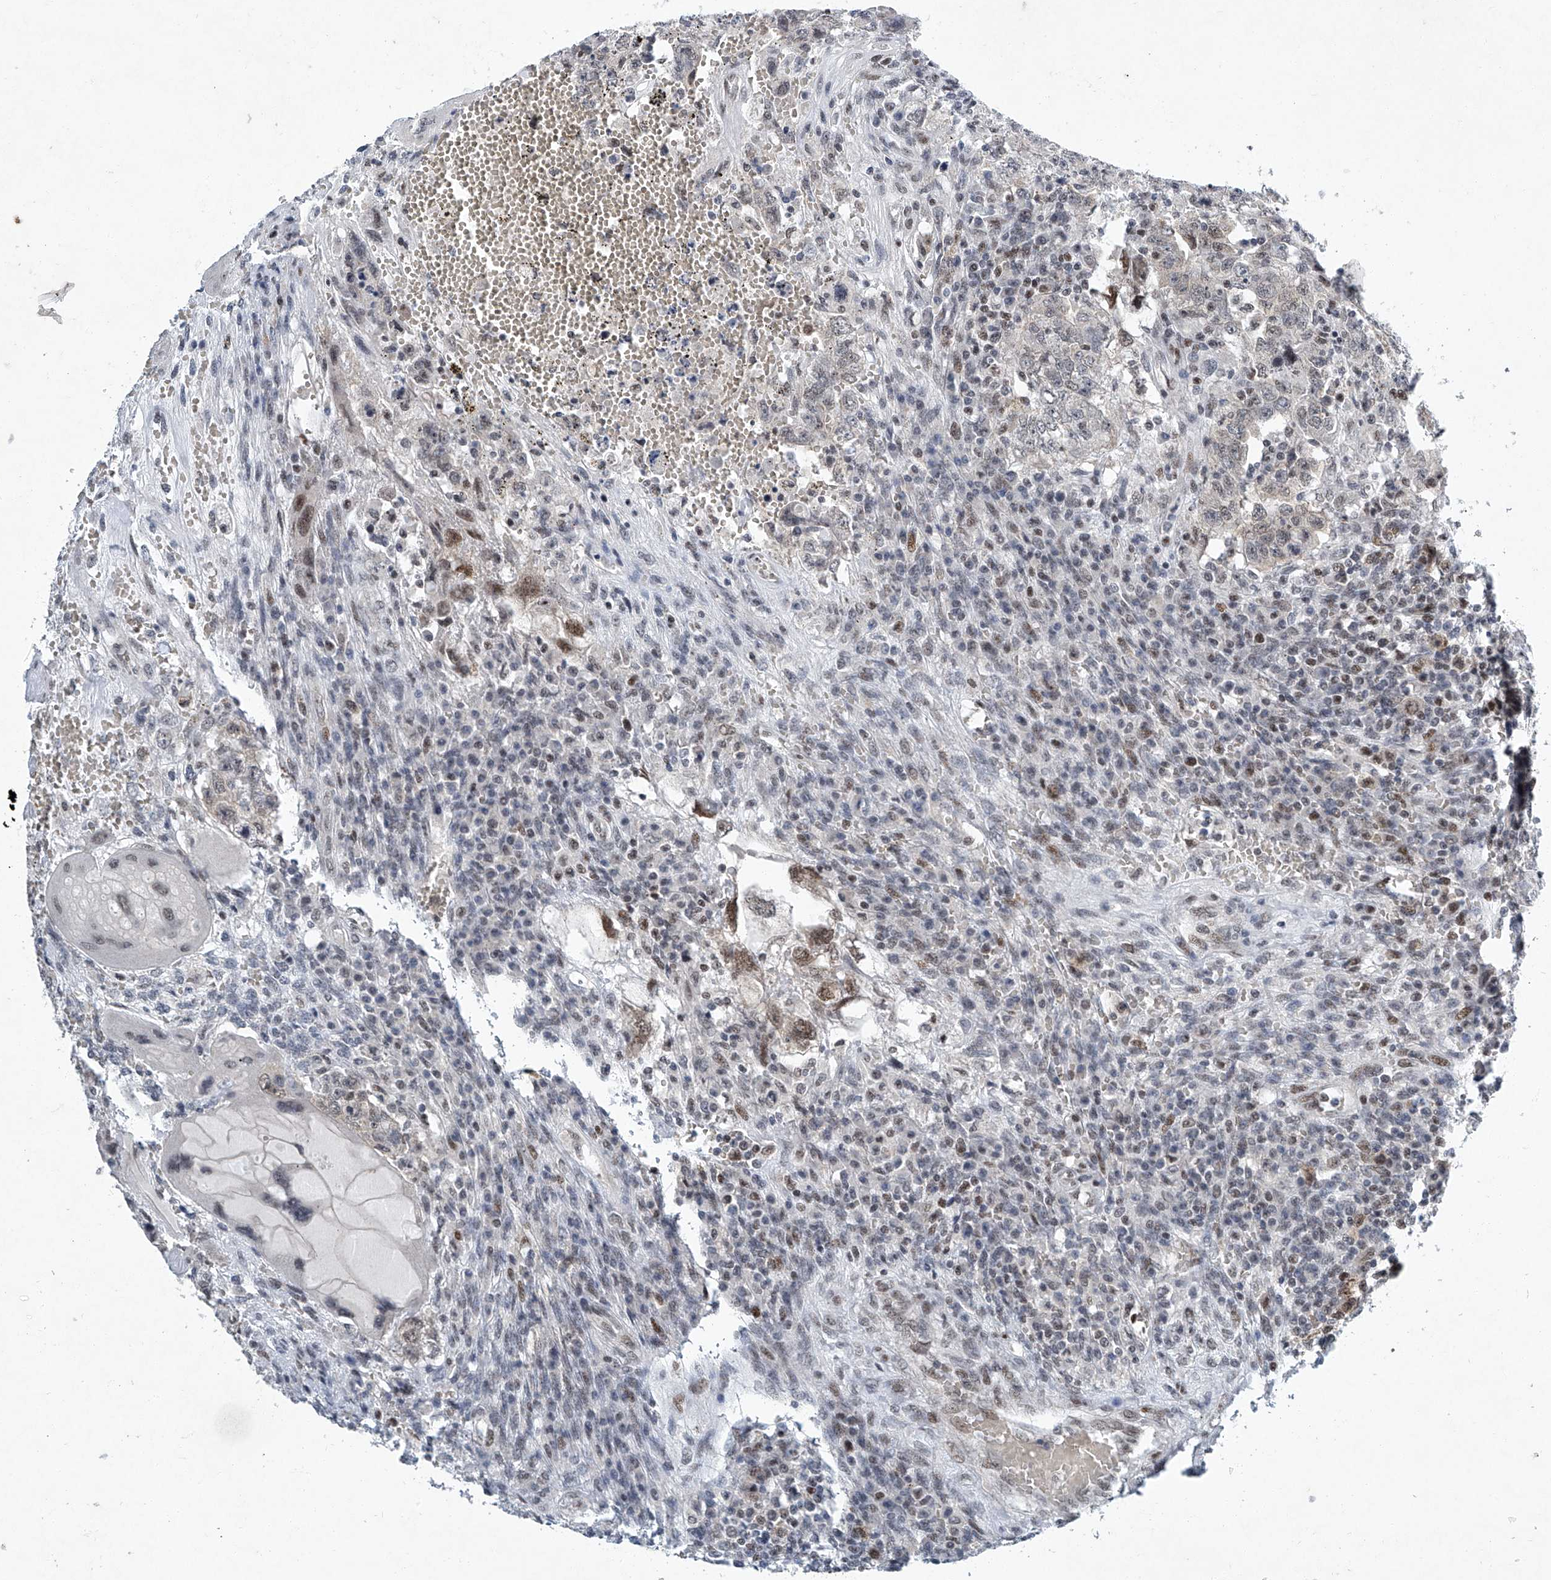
{"staining": {"intensity": "moderate", "quantity": "<25%", "location": "nuclear"}, "tissue": "testis cancer", "cell_type": "Tumor cells", "image_type": "cancer", "snomed": [{"axis": "morphology", "description": "Carcinoma, Embryonal, NOS"}, {"axis": "topography", "description": "Testis"}], "caption": "A micrograph of testis cancer (embryonal carcinoma) stained for a protein exhibits moderate nuclear brown staining in tumor cells. Nuclei are stained in blue.", "gene": "TFDP1", "patient": {"sex": "male", "age": 26}}